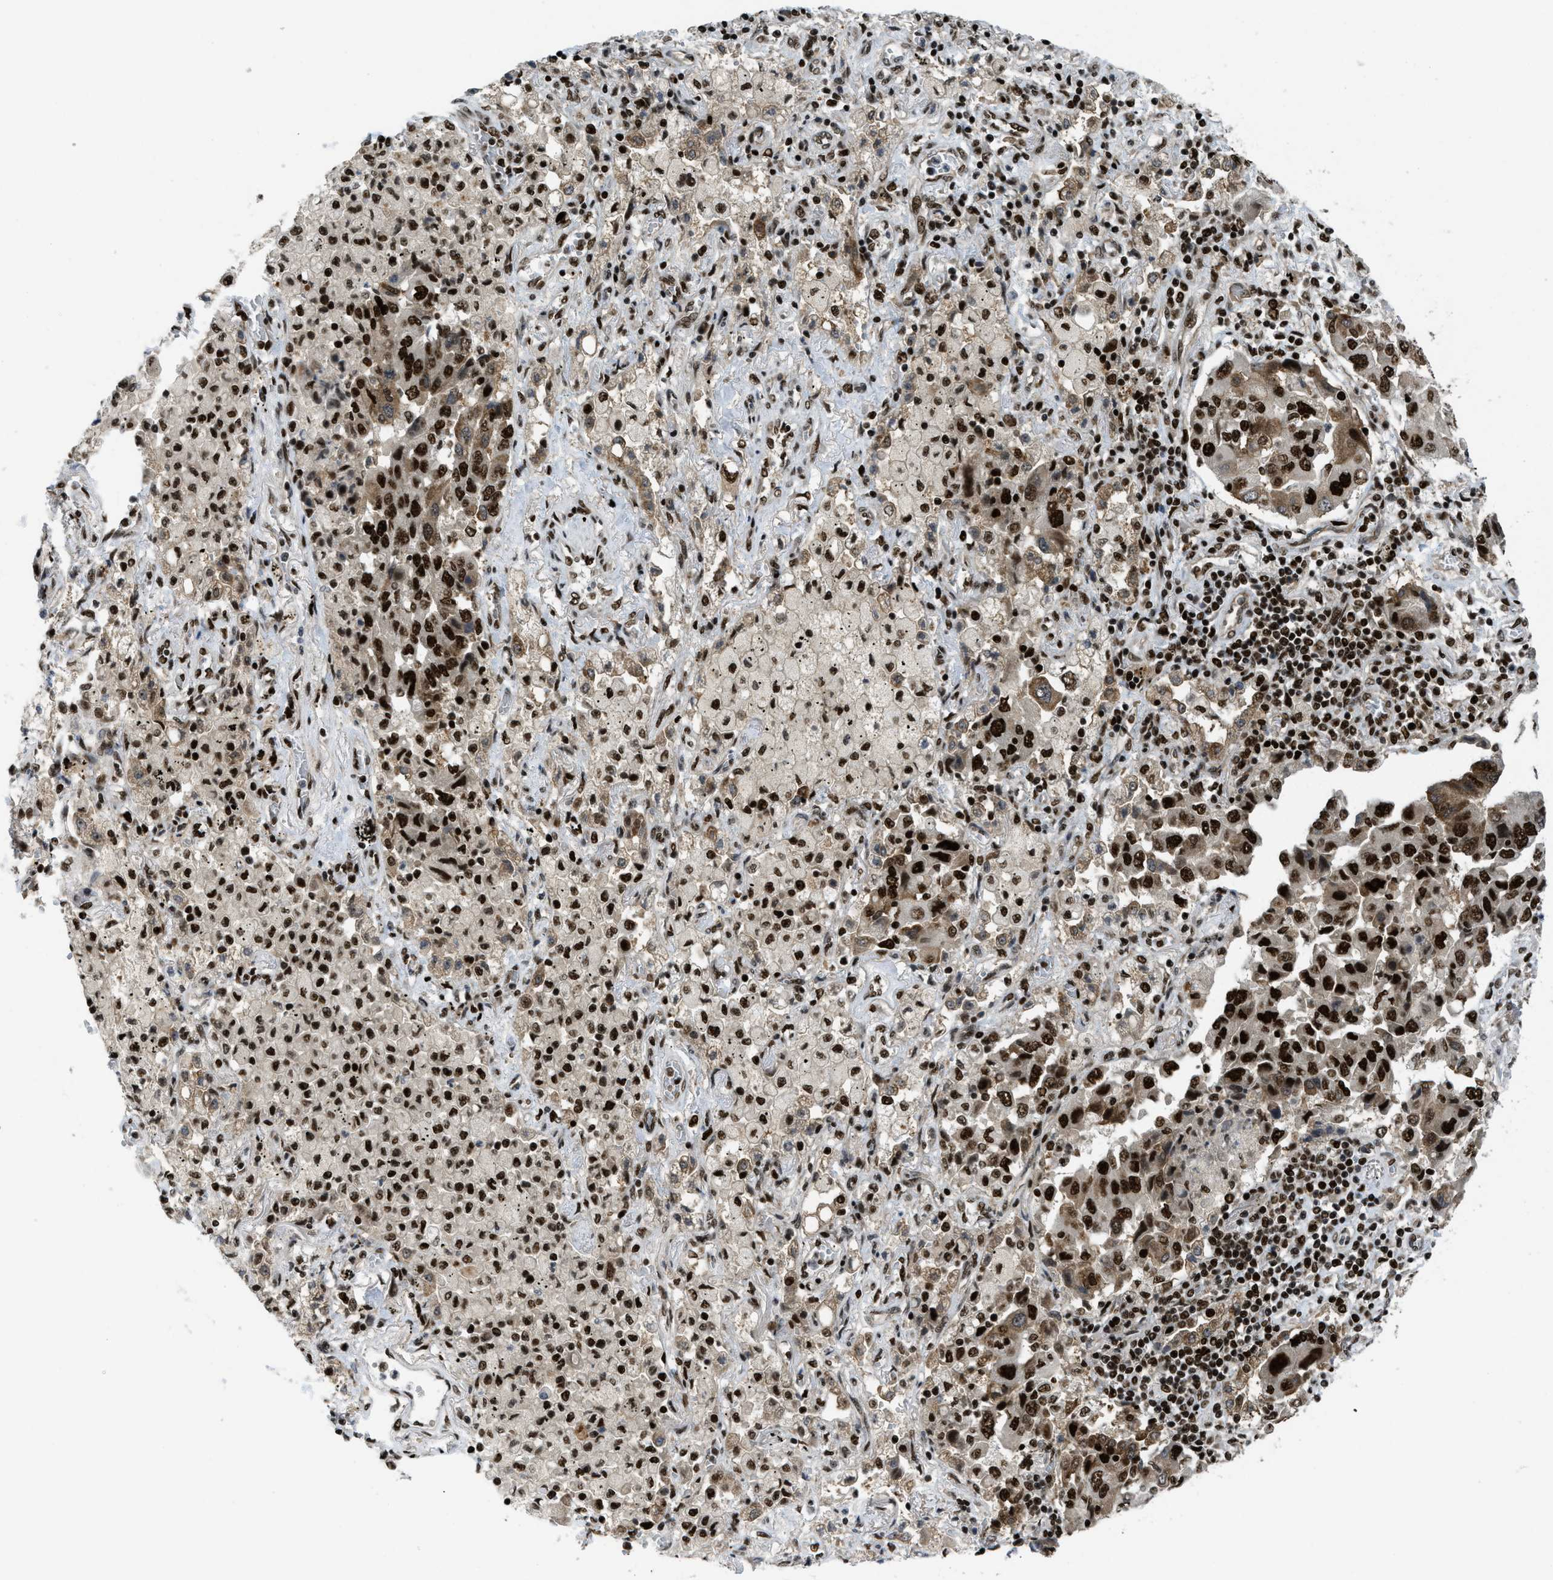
{"staining": {"intensity": "strong", "quantity": ">75%", "location": "nuclear"}, "tissue": "lung cancer", "cell_type": "Tumor cells", "image_type": "cancer", "snomed": [{"axis": "morphology", "description": "Adenocarcinoma, NOS"}, {"axis": "topography", "description": "Lung"}], "caption": "High-power microscopy captured an immunohistochemistry image of lung cancer, revealing strong nuclear positivity in about >75% of tumor cells. The staining is performed using DAB brown chromogen to label protein expression. The nuclei are counter-stained blue using hematoxylin.", "gene": "RFX5", "patient": {"sex": "female", "age": 65}}